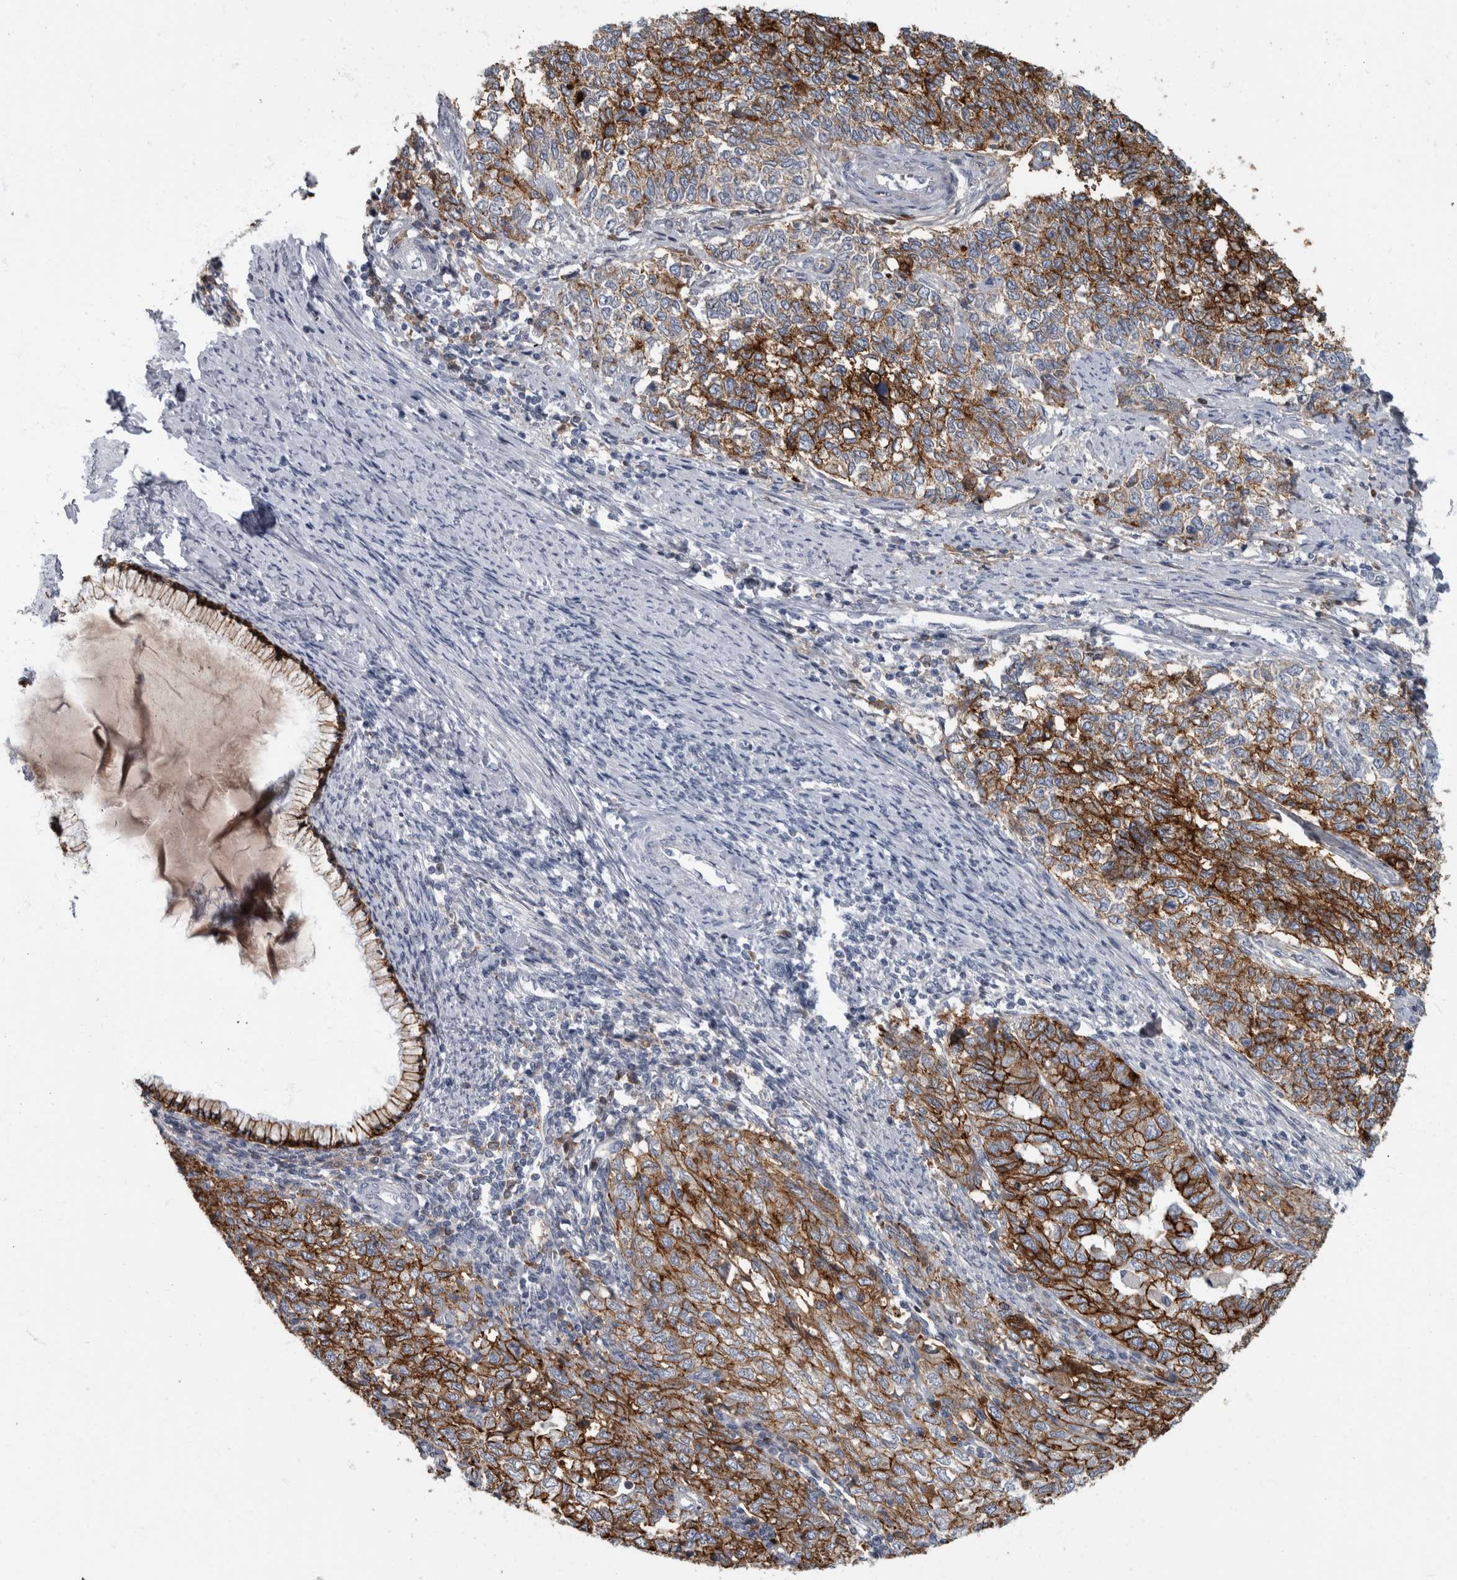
{"staining": {"intensity": "strong", "quantity": ">75%", "location": "cytoplasmic/membranous"}, "tissue": "cervical cancer", "cell_type": "Tumor cells", "image_type": "cancer", "snomed": [{"axis": "morphology", "description": "Squamous cell carcinoma, NOS"}, {"axis": "topography", "description": "Cervix"}], "caption": "This is an image of immunohistochemistry staining of cervical cancer (squamous cell carcinoma), which shows strong staining in the cytoplasmic/membranous of tumor cells.", "gene": "DSG2", "patient": {"sex": "female", "age": 63}}